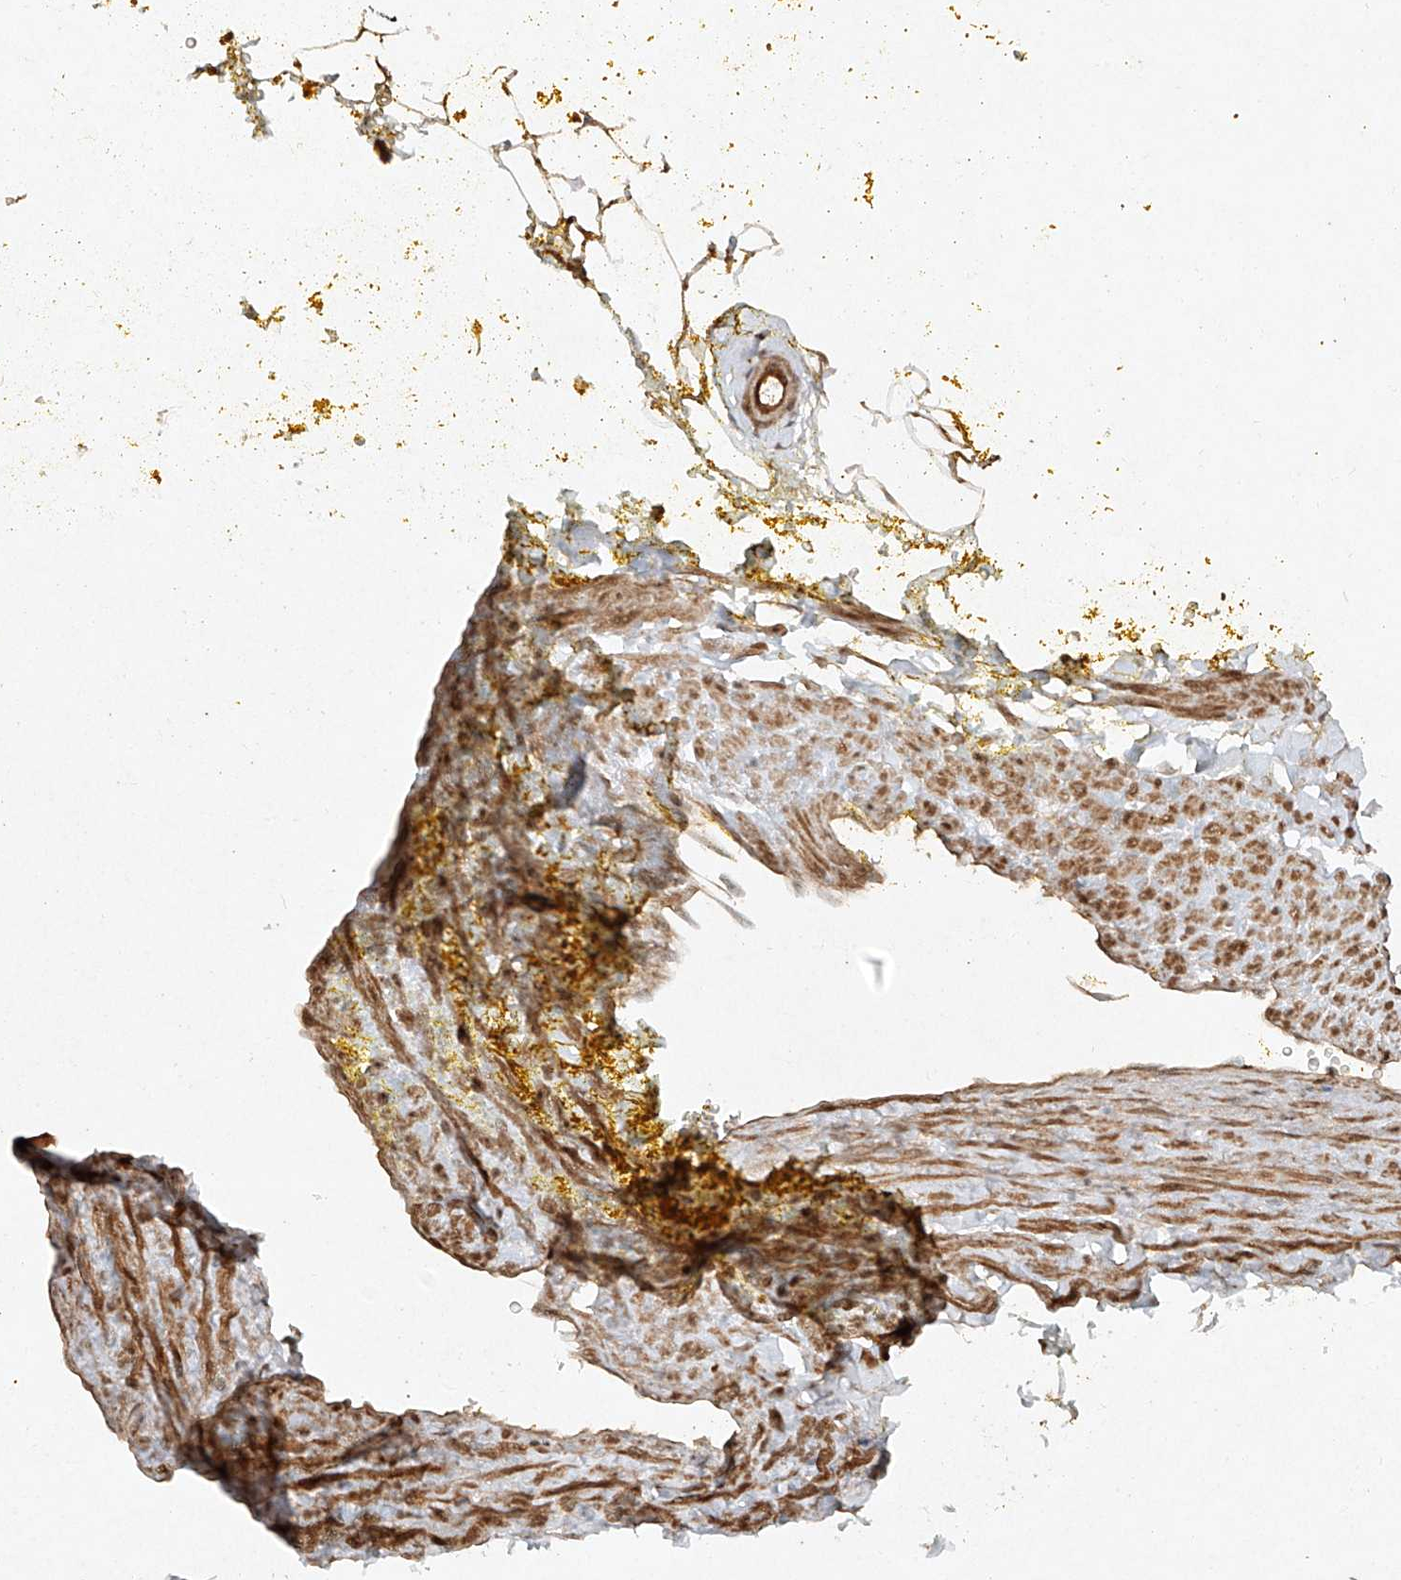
{"staining": {"intensity": "strong", "quantity": ">75%", "location": "cytoplasmic/membranous"}, "tissue": "adipose tissue", "cell_type": "Adipocytes", "image_type": "normal", "snomed": [{"axis": "morphology", "description": "Normal tissue, NOS"}, {"axis": "morphology", "description": "Adenocarcinoma, Low grade"}, {"axis": "topography", "description": "Prostate"}, {"axis": "topography", "description": "Peripheral nerve tissue"}], "caption": "Protein staining displays strong cytoplasmic/membranous positivity in about >75% of adipocytes in normal adipose tissue. The protein of interest is stained brown, and the nuclei are stained in blue (DAB IHC with brightfield microscopy, high magnification).", "gene": "CYYR1", "patient": {"sex": "male", "age": 63}}